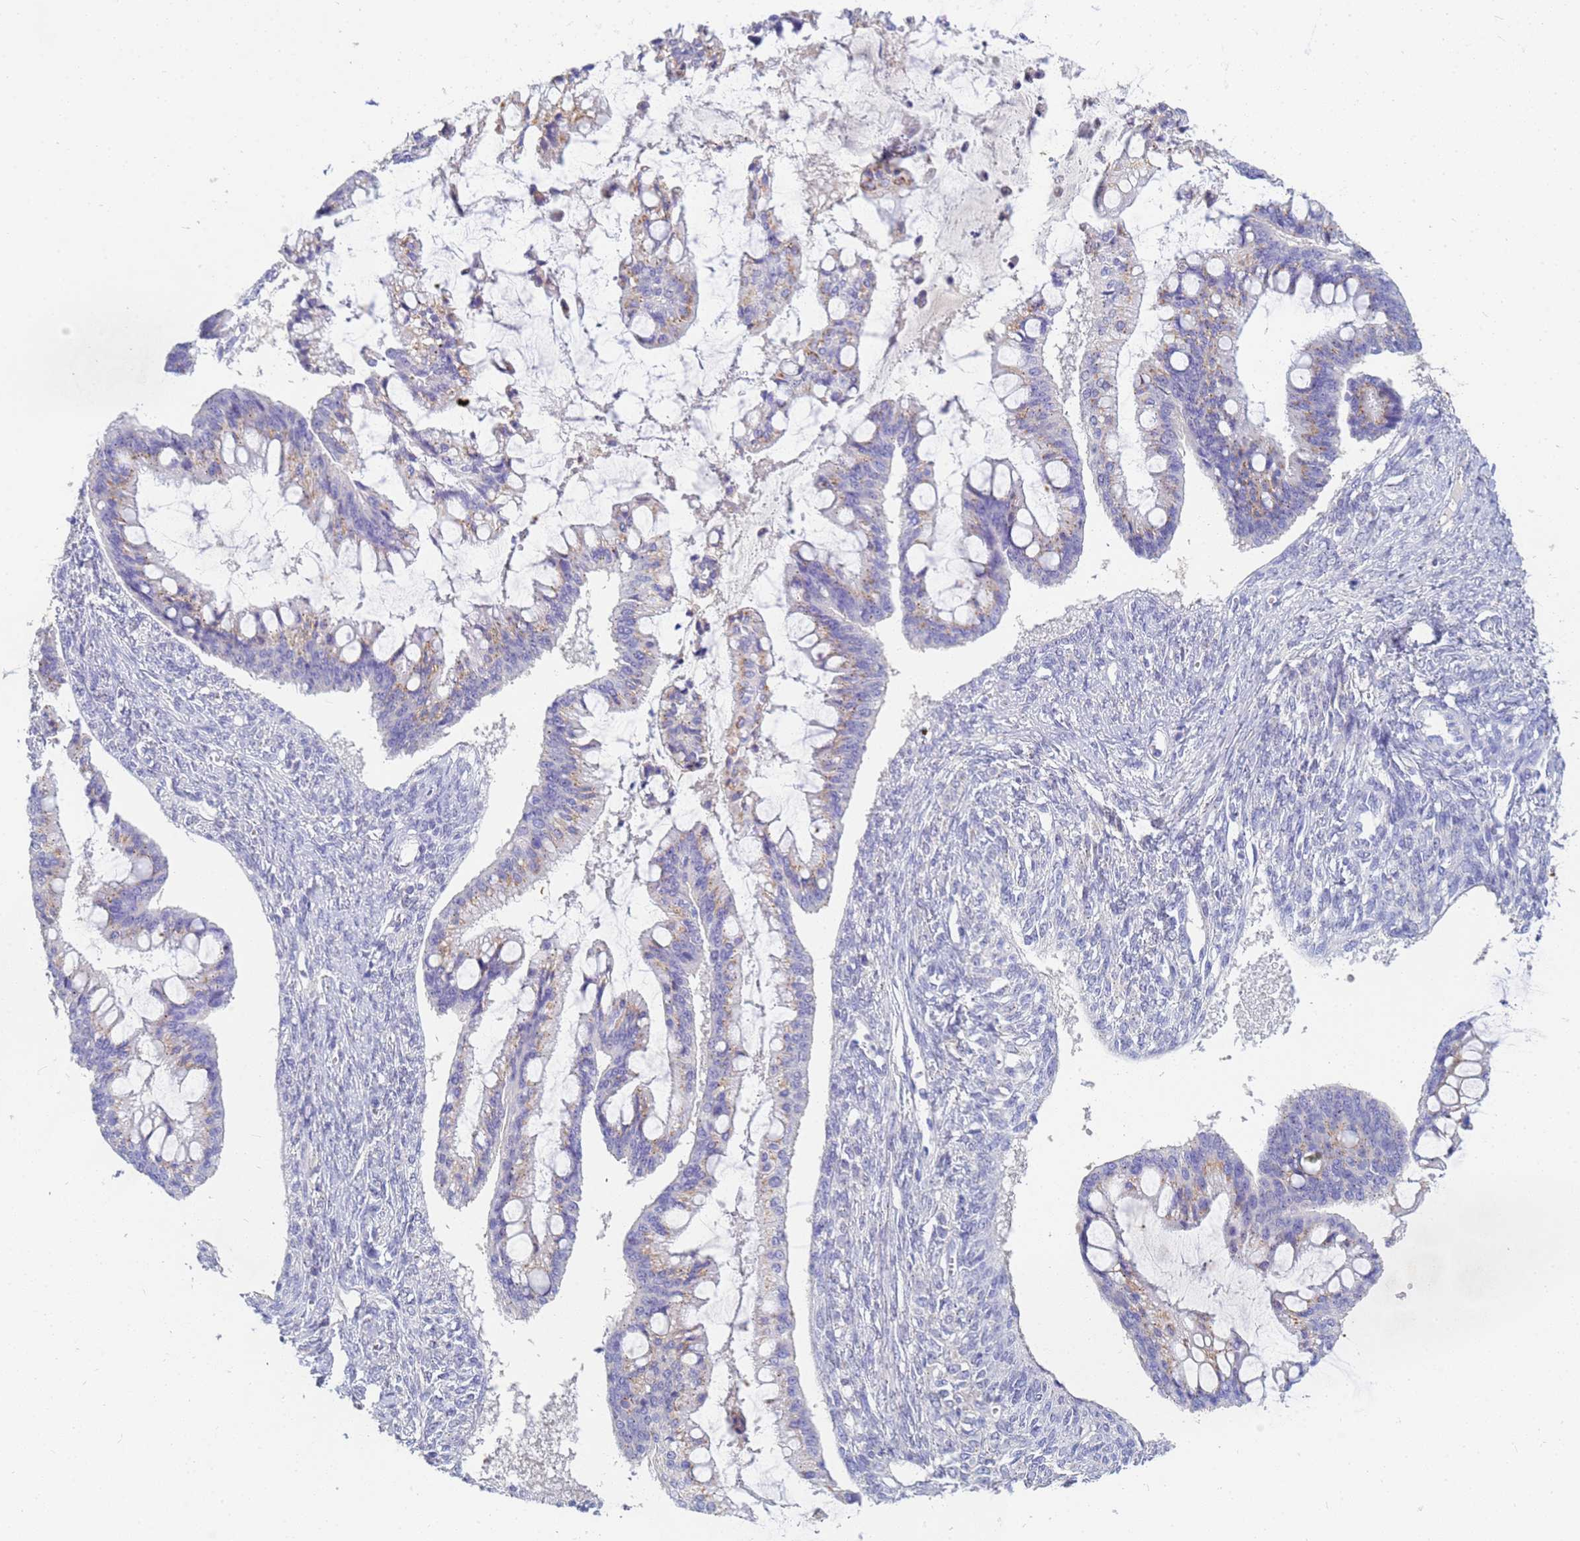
{"staining": {"intensity": "weak", "quantity": "<25%", "location": "cytoplasmic/membranous"}, "tissue": "ovarian cancer", "cell_type": "Tumor cells", "image_type": "cancer", "snomed": [{"axis": "morphology", "description": "Cystadenocarcinoma, mucinous, NOS"}, {"axis": "topography", "description": "Ovary"}], "caption": "The photomicrograph demonstrates no significant staining in tumor cells of ovarian mucinous cystadenocarcinoma.", "gene": "B3GNT8", "patient": {"sex": "female", "age": 73}}